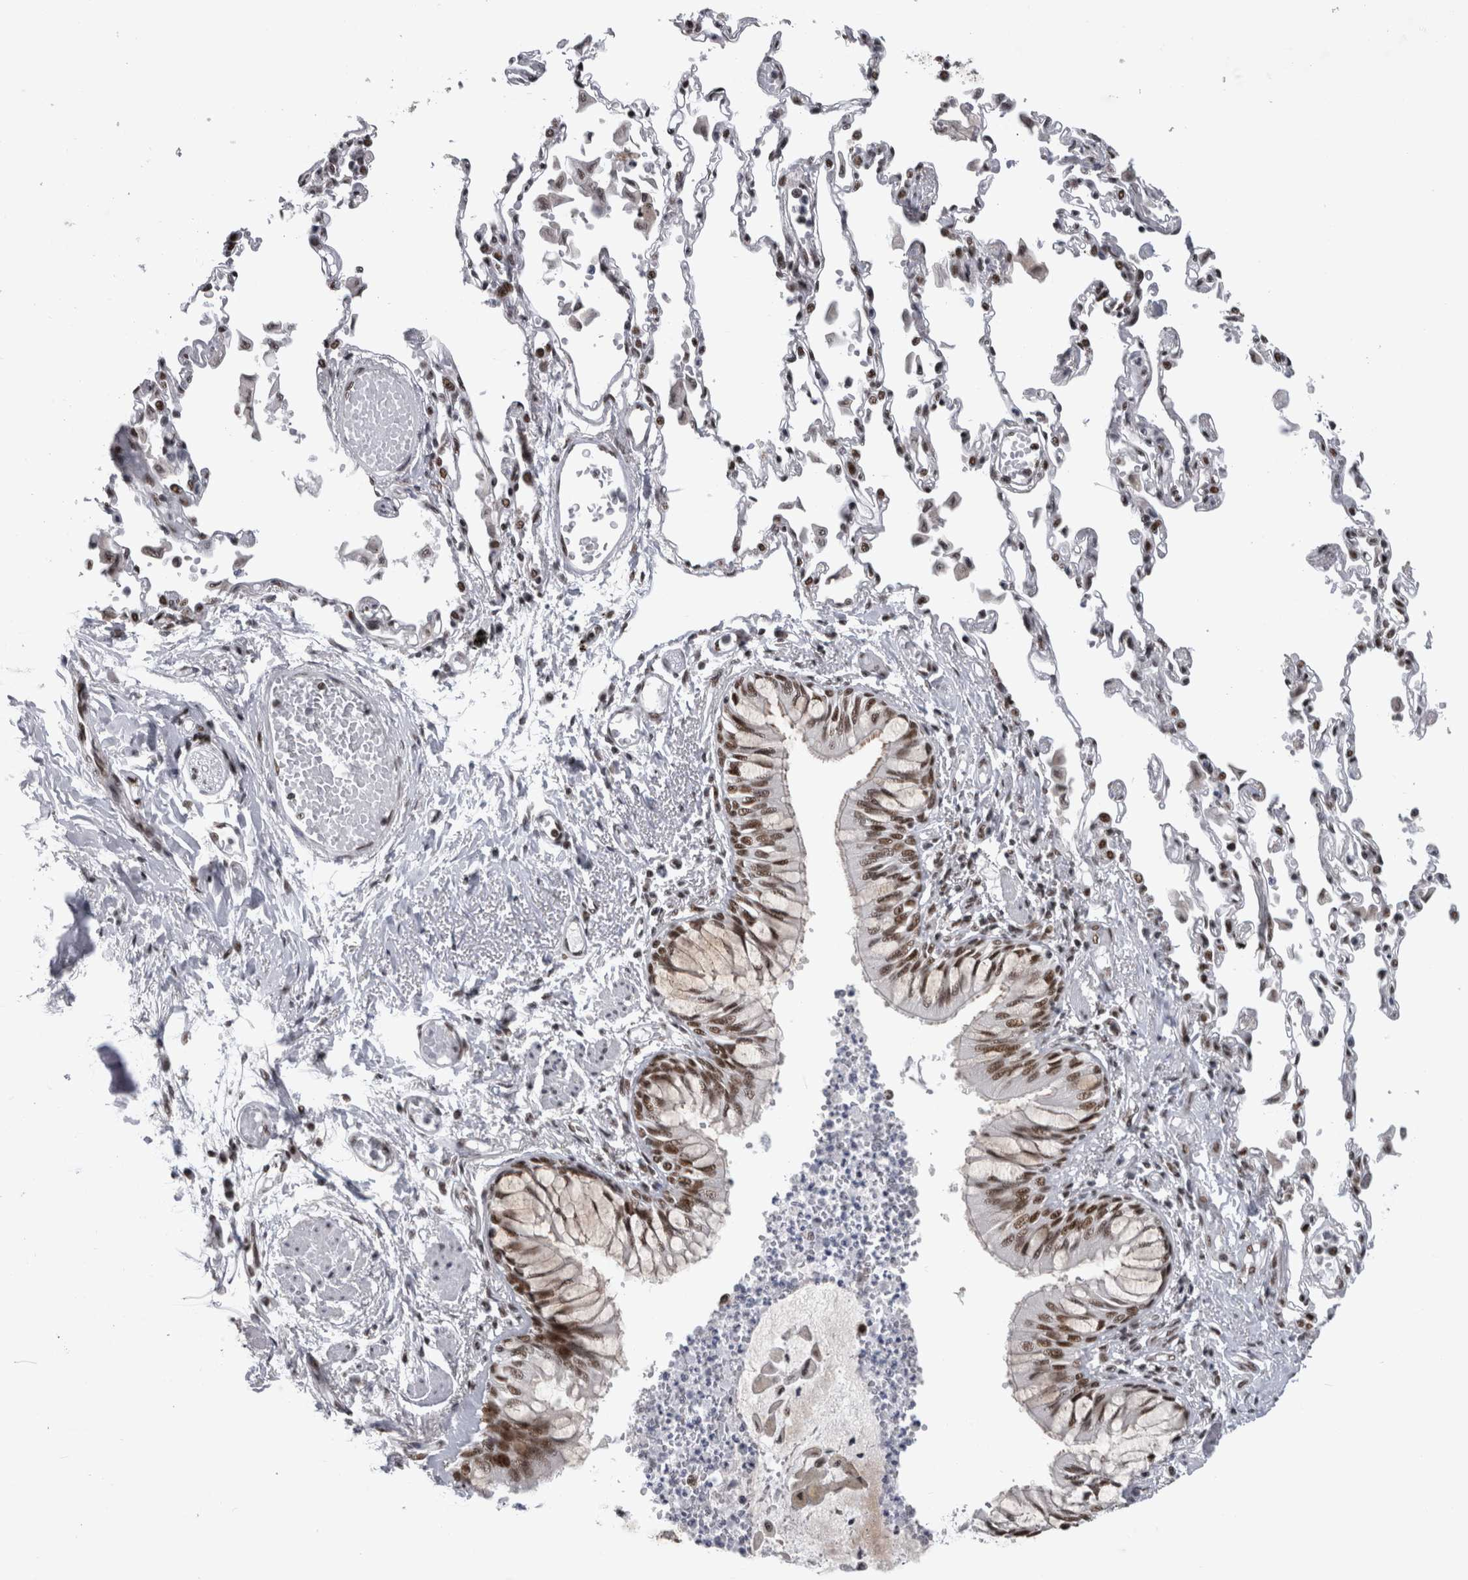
{"staining": {"intensity": "strong", "quantity": ">75%", "location": "nuclear"}, "tissue": "bronchus", "cell_type": "Respiratory epithelial cells", "image_type": "normal", "snomed": [{"axis": "morphology", "description": "Normal tissue, NOS"}, {"axis": "topography", "description": "Cartilage tissue"}, {"axis": "topography", "description": "Bronchus"}, {"axis": "topography", "description": "Lung"}], "caption": "There is high levels of strong nuclear expression in respiratory epithelial cells of benign bronchus, as demonstrated by immunohistochemical staining (brown color).", "gene": "ZSCAN2", "patient": {"sex": "female", "age": 49}}